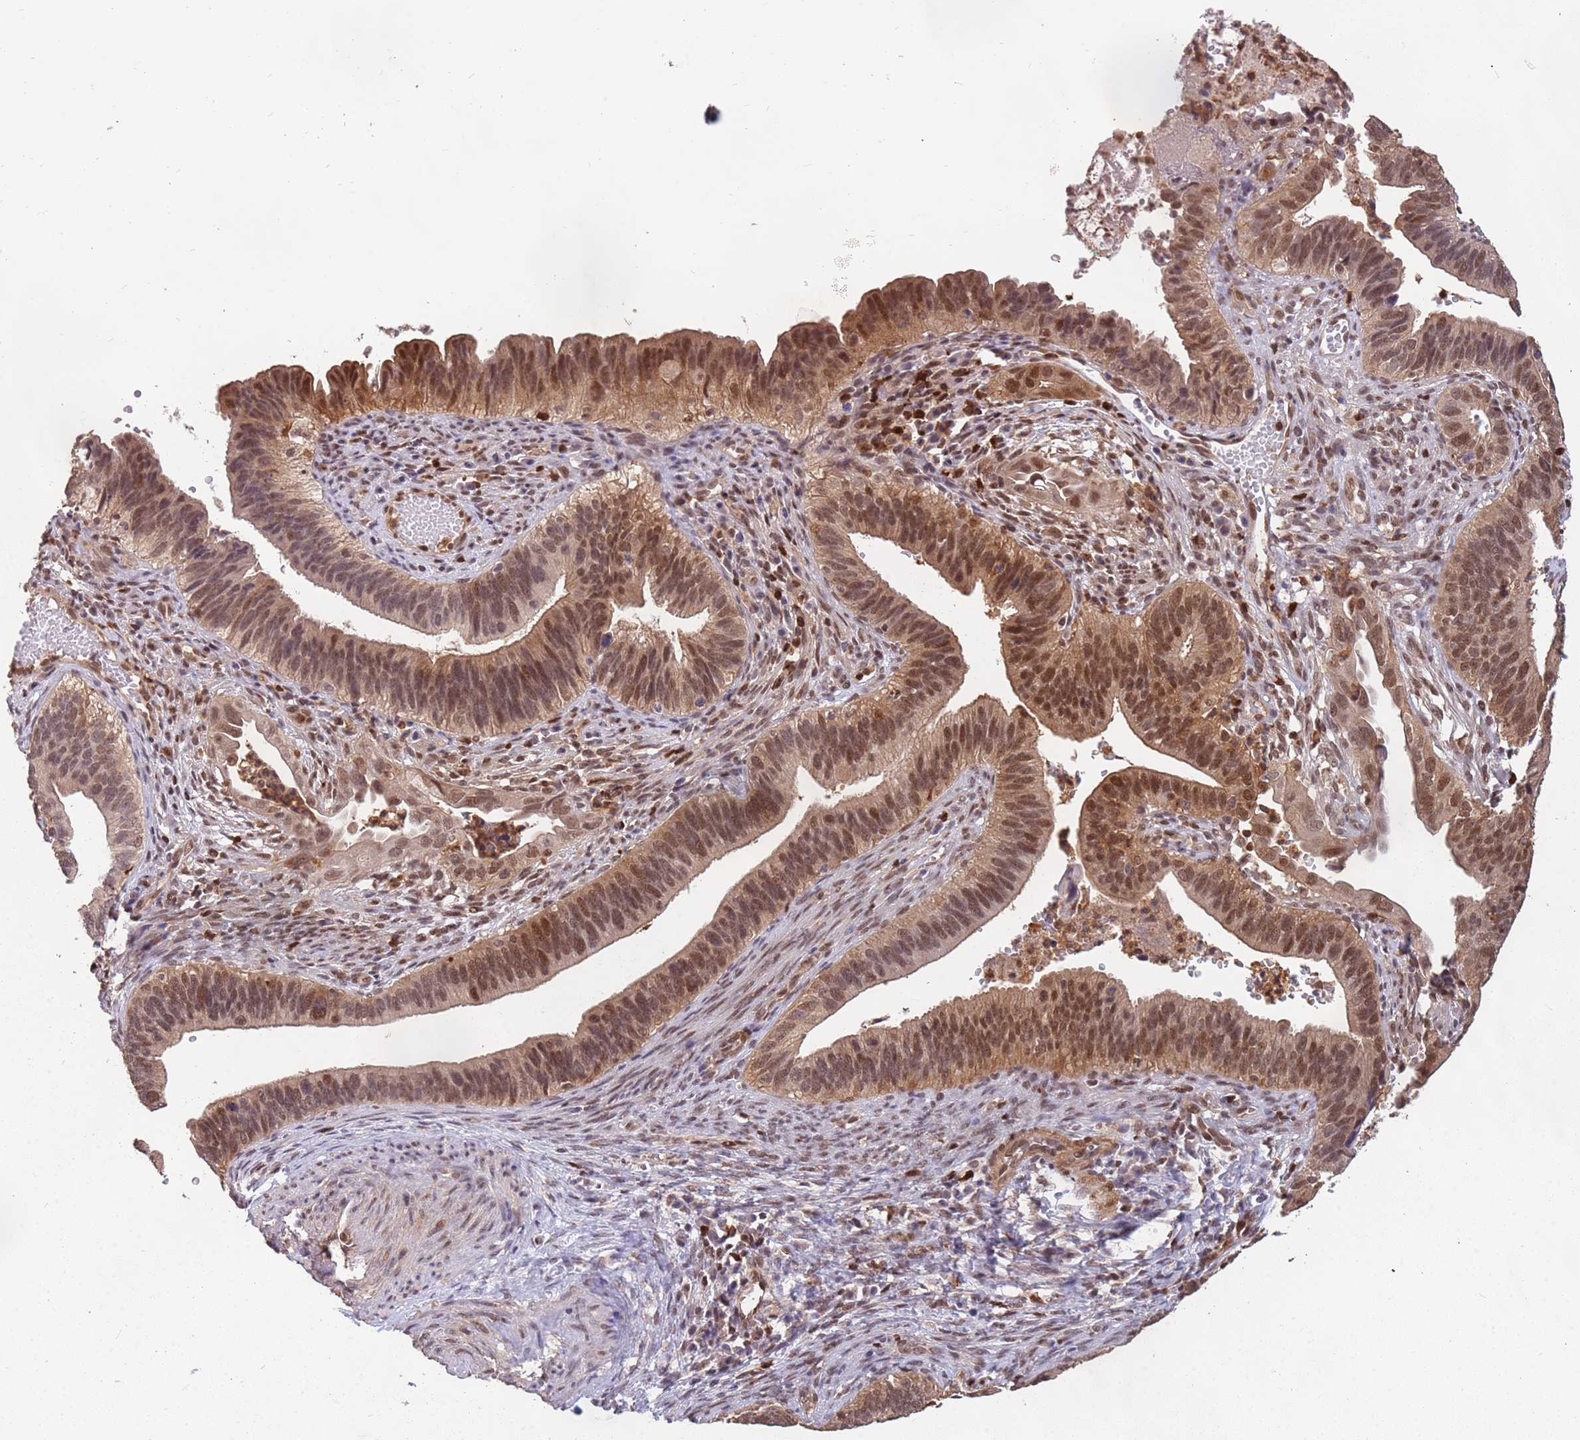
{"staining": {"intensity": "moderate", "quantity": ">75%", "location": "nuclear"}, "tissue": "cervical cancer", "cell_type": "Tumor cells", "image_type": "cancer", "snomed": [{"axis": "morphology", "description": "Adenocarcinoma, NOS"}, {"axis": "topography", "description": "Cervix"}], "caption": "Cervical cancer (adenocarcinoma) stained with a protein marker exhibits moderate staining in tumor cells.", "gene": "GBP2", "patient": {"sex": "female", "age": 42}}